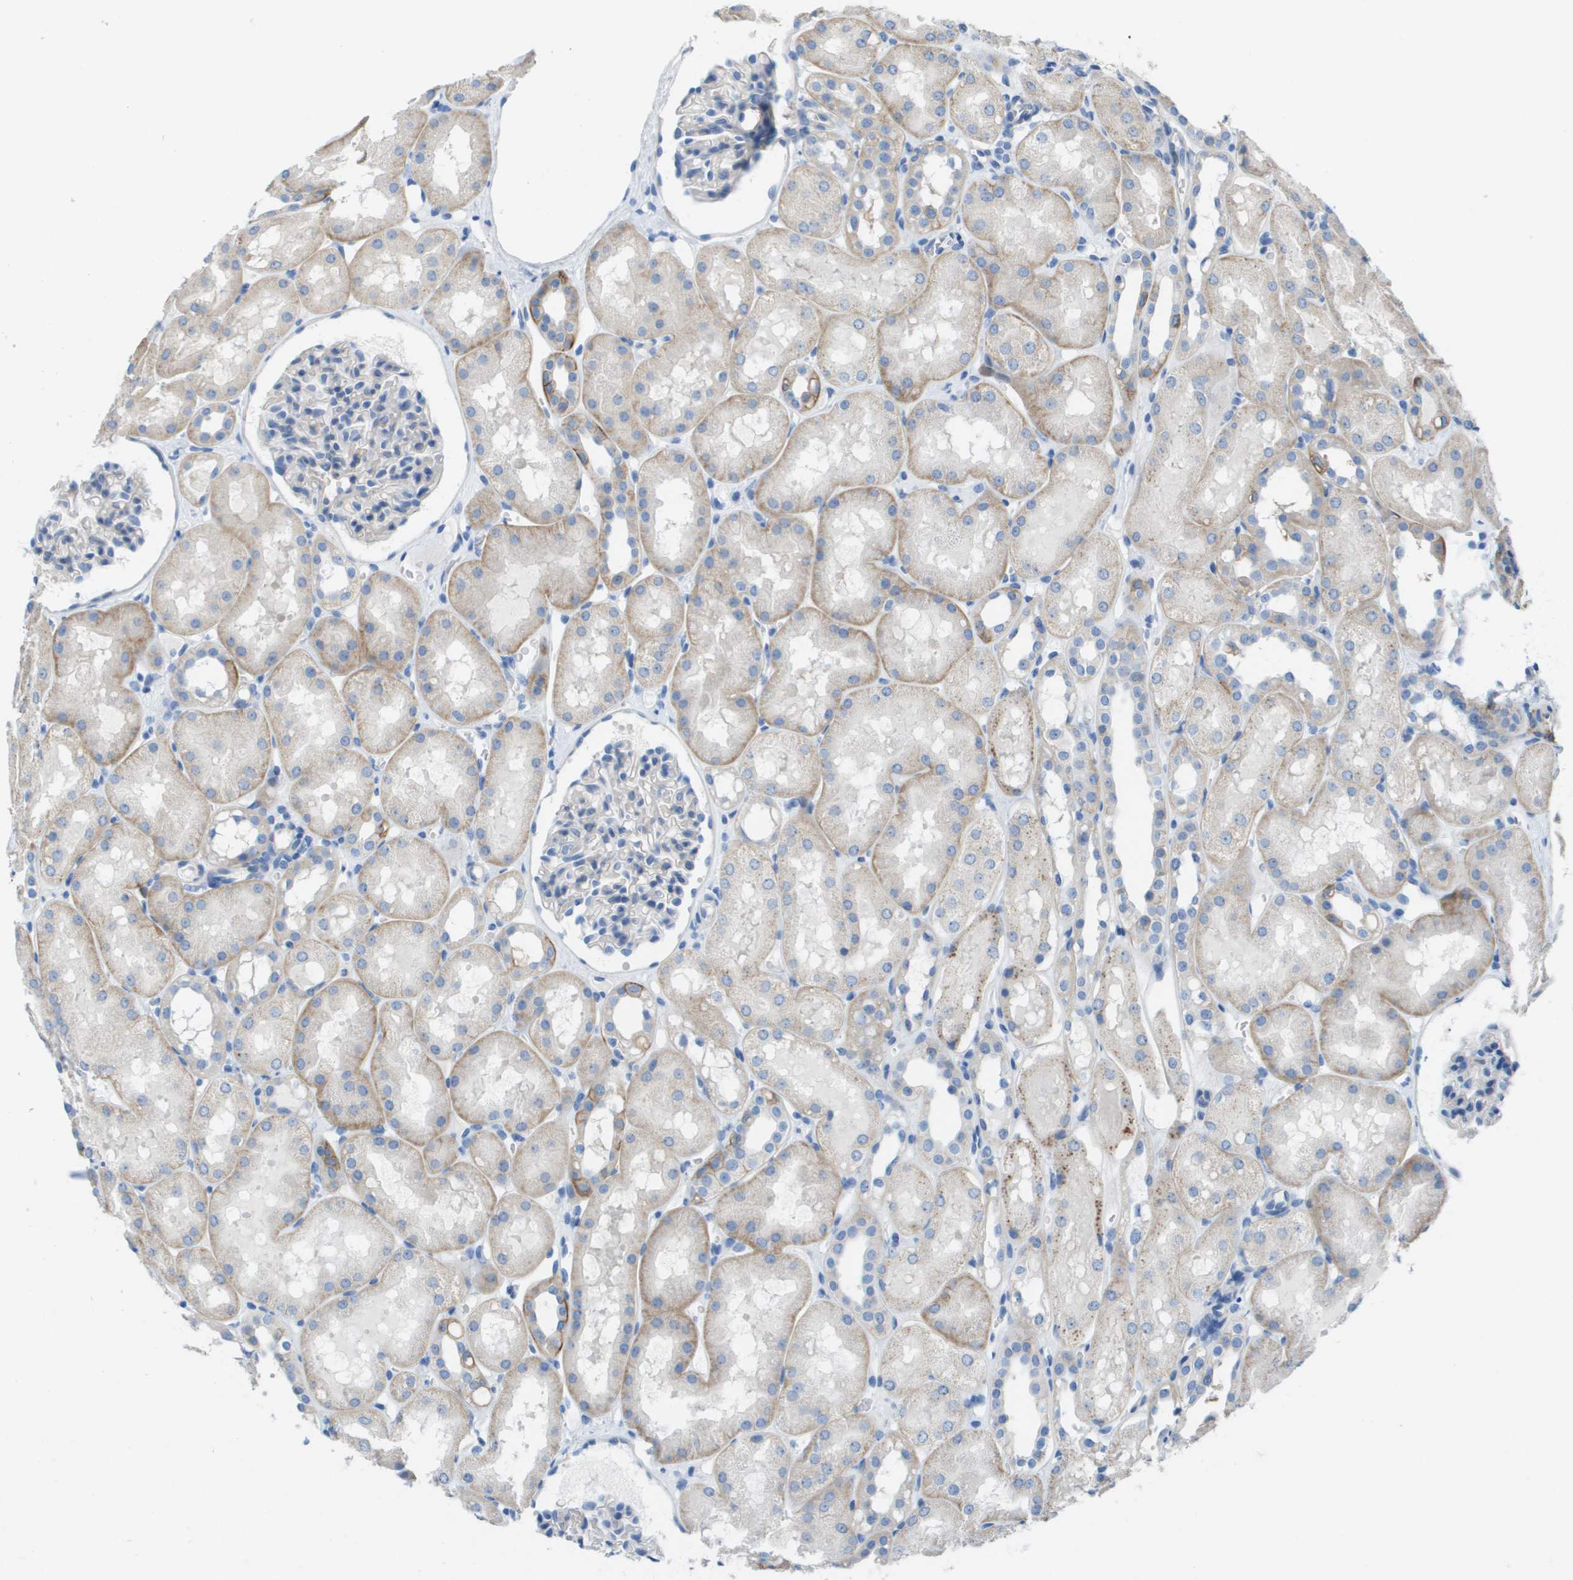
{"staining": {"intensity": "negative", "quantity": "none", "location": "none"}, "tissue": "kidney", "cell_type": "Cells in glomeruli", "image_type": "normal", "snomed": [{"axis": "morphology", "description": "Normal tissue, NOS"}, {"axis": "topography", "description": "Kidney"}, {"axis": "topography", "description": "Urinary bladder"}], "caption": "Immunohistochemistry micrograph of normal kidney: kidney stained with DAB displays no significant protein expression in cells in glomeruli.", "gene": "CD46", "patient": {"sex": "male", "age": 16}}